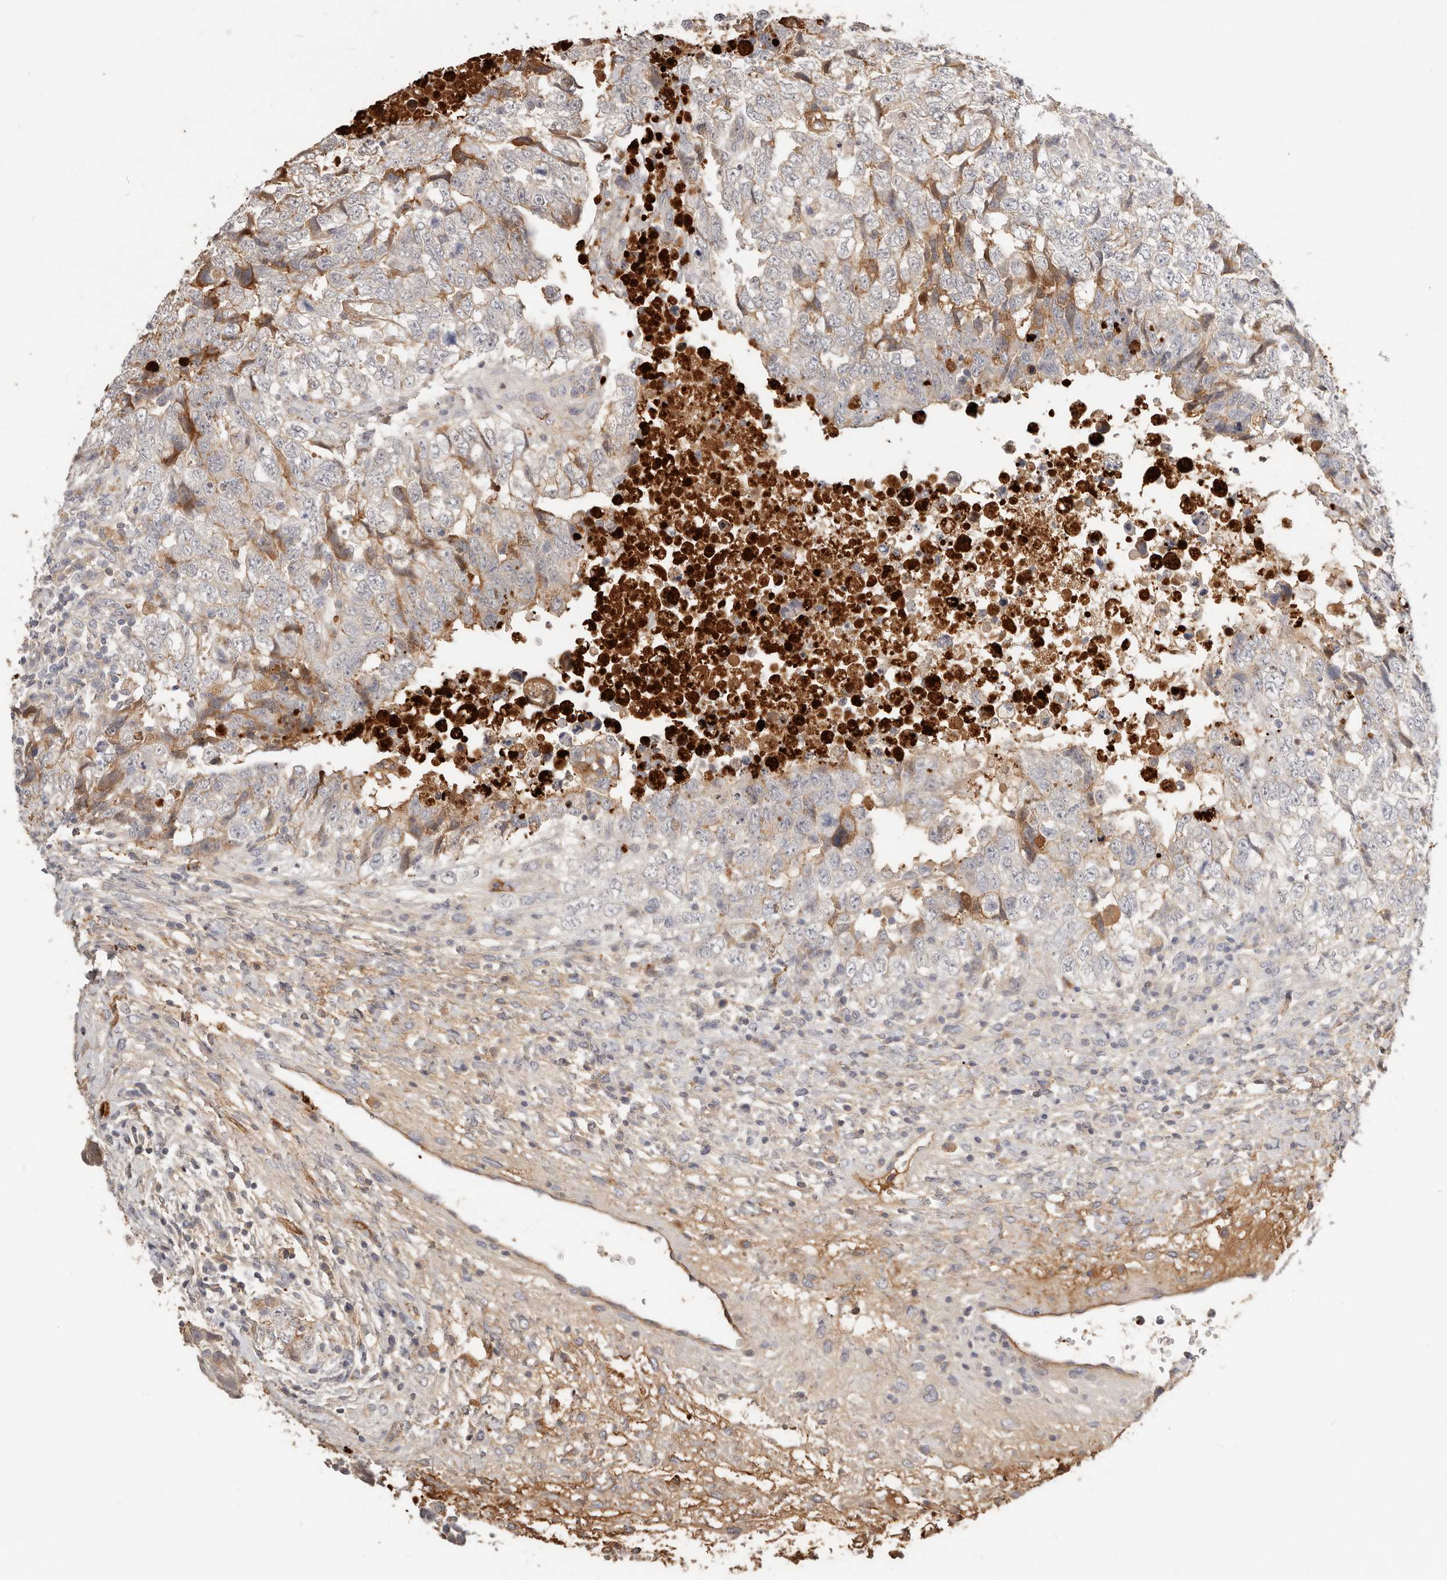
{"staining": {"intensity": "moderate", "quantity": "<25%", "location": "cytoplasmic/membranous"}, "tissue": "testis cancer", "cell_type": "Tumor cells", "image_type": "cancer", "snomed": [{"axis": "morphology", "description": "Carcinoma, Embryonal, NOS"}, {"axis": "topography", "description": "Testis"}], "caption": "IHC histopathology image of testis cancer (embryonal carcinoma) stained for a protein (brown), which shows low levels of moderate cytoplasmic/membranous positivity in about <25% of tumor cells.", "gene": "MTFR2", "patient": {"sex": "male", "age": 37}}